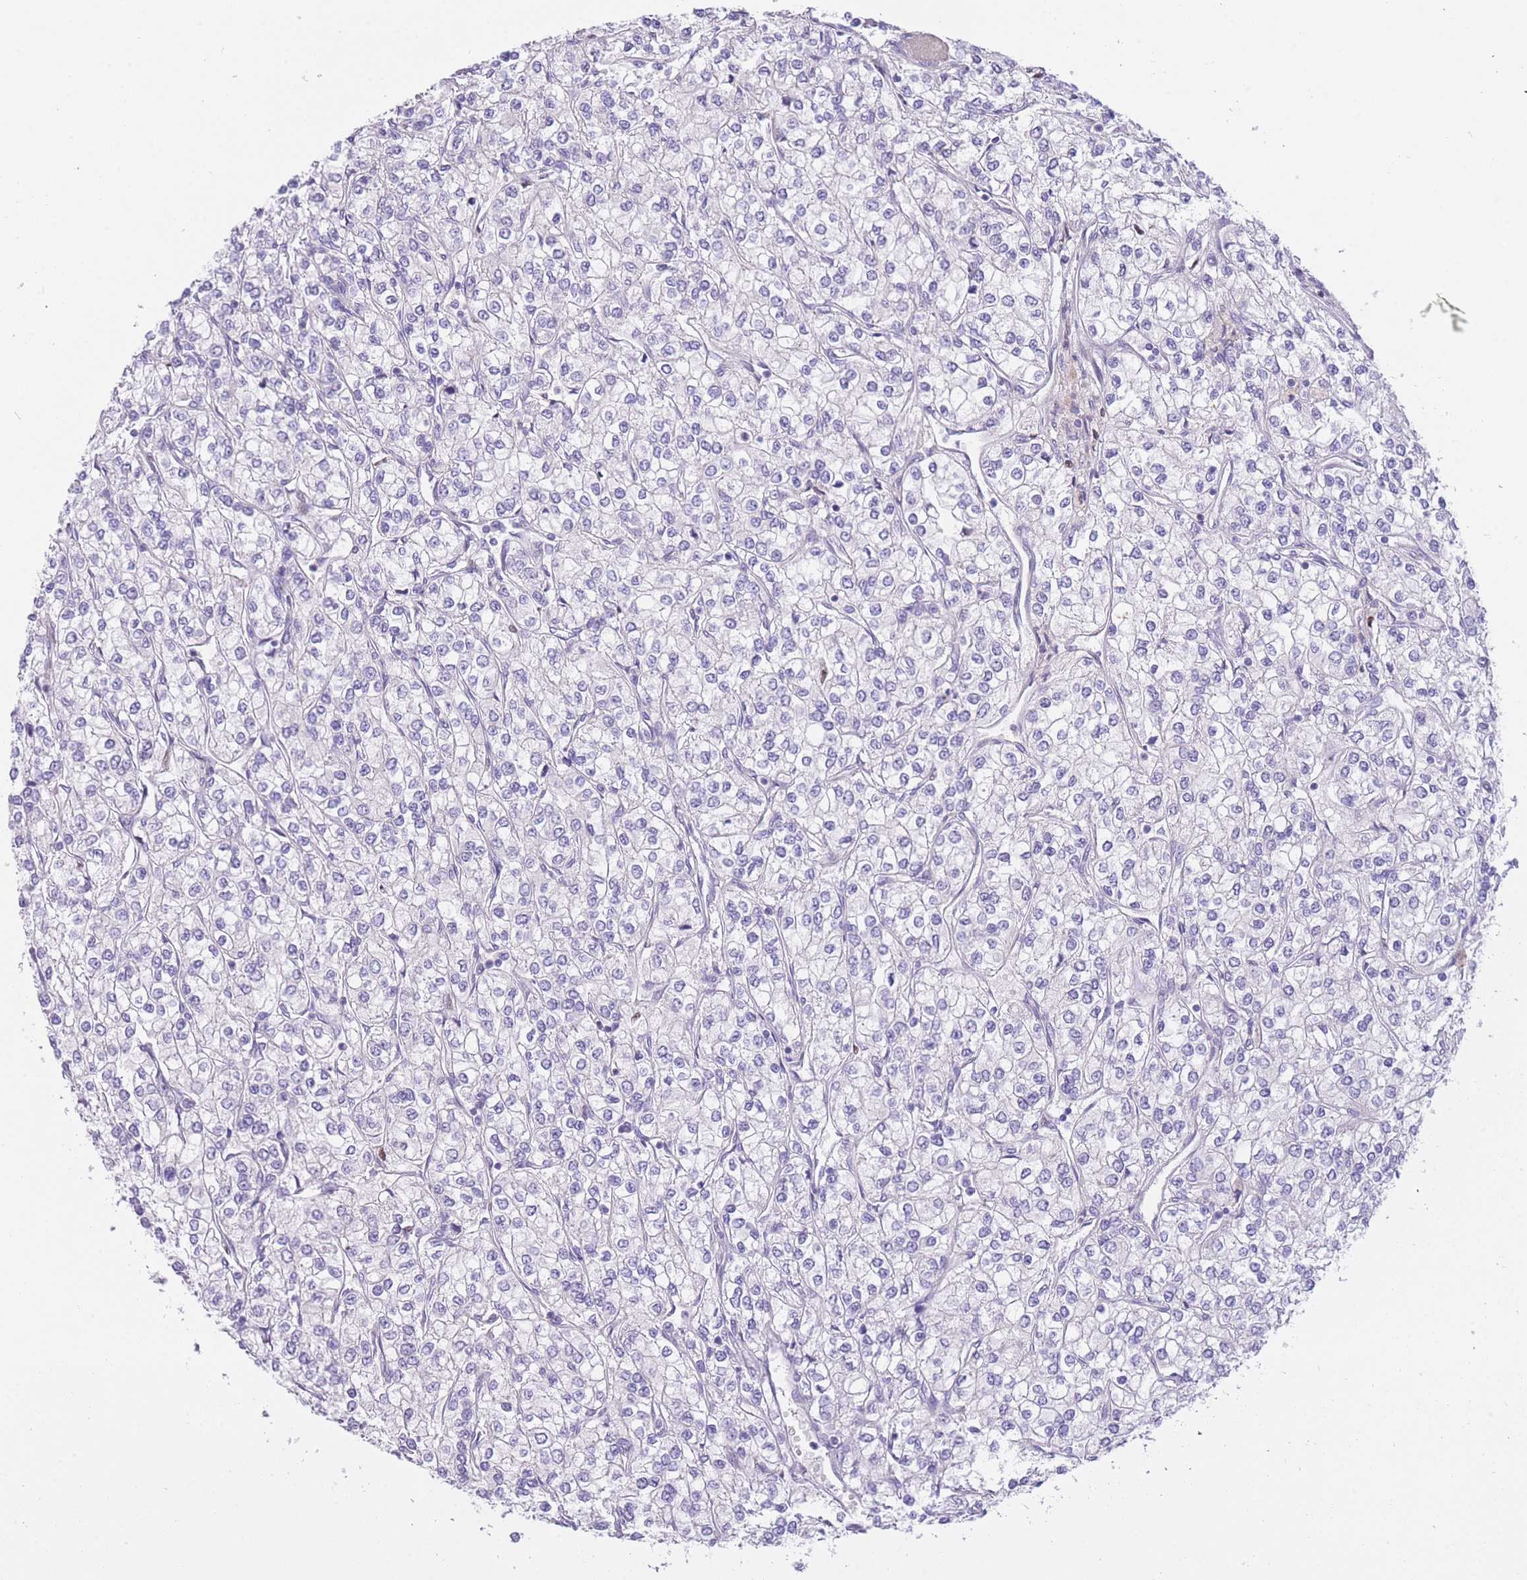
{"staining": {"intensity": "negative", "quantity": "none", "location": "none"}, "tissue": "renal cancer", "cell_type": "Tumor cells", "image_type": "cancer", "snomed": [{"axis": "morphology", "description": "Adenocarcinoma, NOS"}, {"axis": "topography", "description": "Kidney"}], "caption": "IHC histopathology image of human renal cancer (adenocarcinoma) stained for a protein (brown), which displays no expression in tumor cells. Nuclei are stained in blue.", "gene": "IMPG1", "patient": {"sex": "male", "age": 80}}